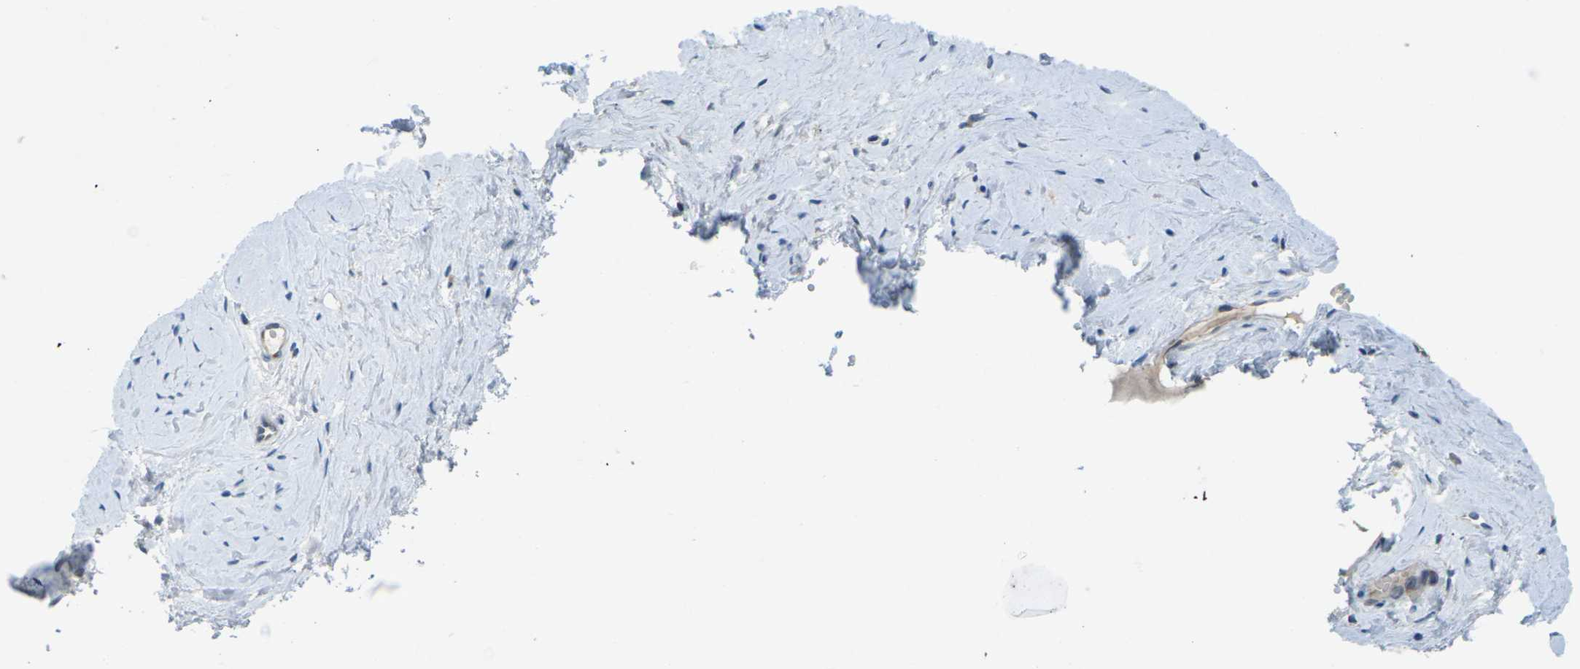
{"staining": {"intensity": "weak", "quantity": "25%-75%", "location": "cytoplasmic/membranous"}, "tissue": "cervix", "cell_type": "Glandular cells", "image_type": "normal", "snomed": [{"axis": "morphology", "description": "Normal tissue, NOS"}, {"axis": "topography", "description": "Cervix"}], "caption": "Immunohistochemical staining of unremarkable cervix displays weak cytoplasmic/membranous protein staining in about 25%-75% of glandular cells.", "gene": "CYP2C8", "patient": {"sex": "female", "age": 39}}